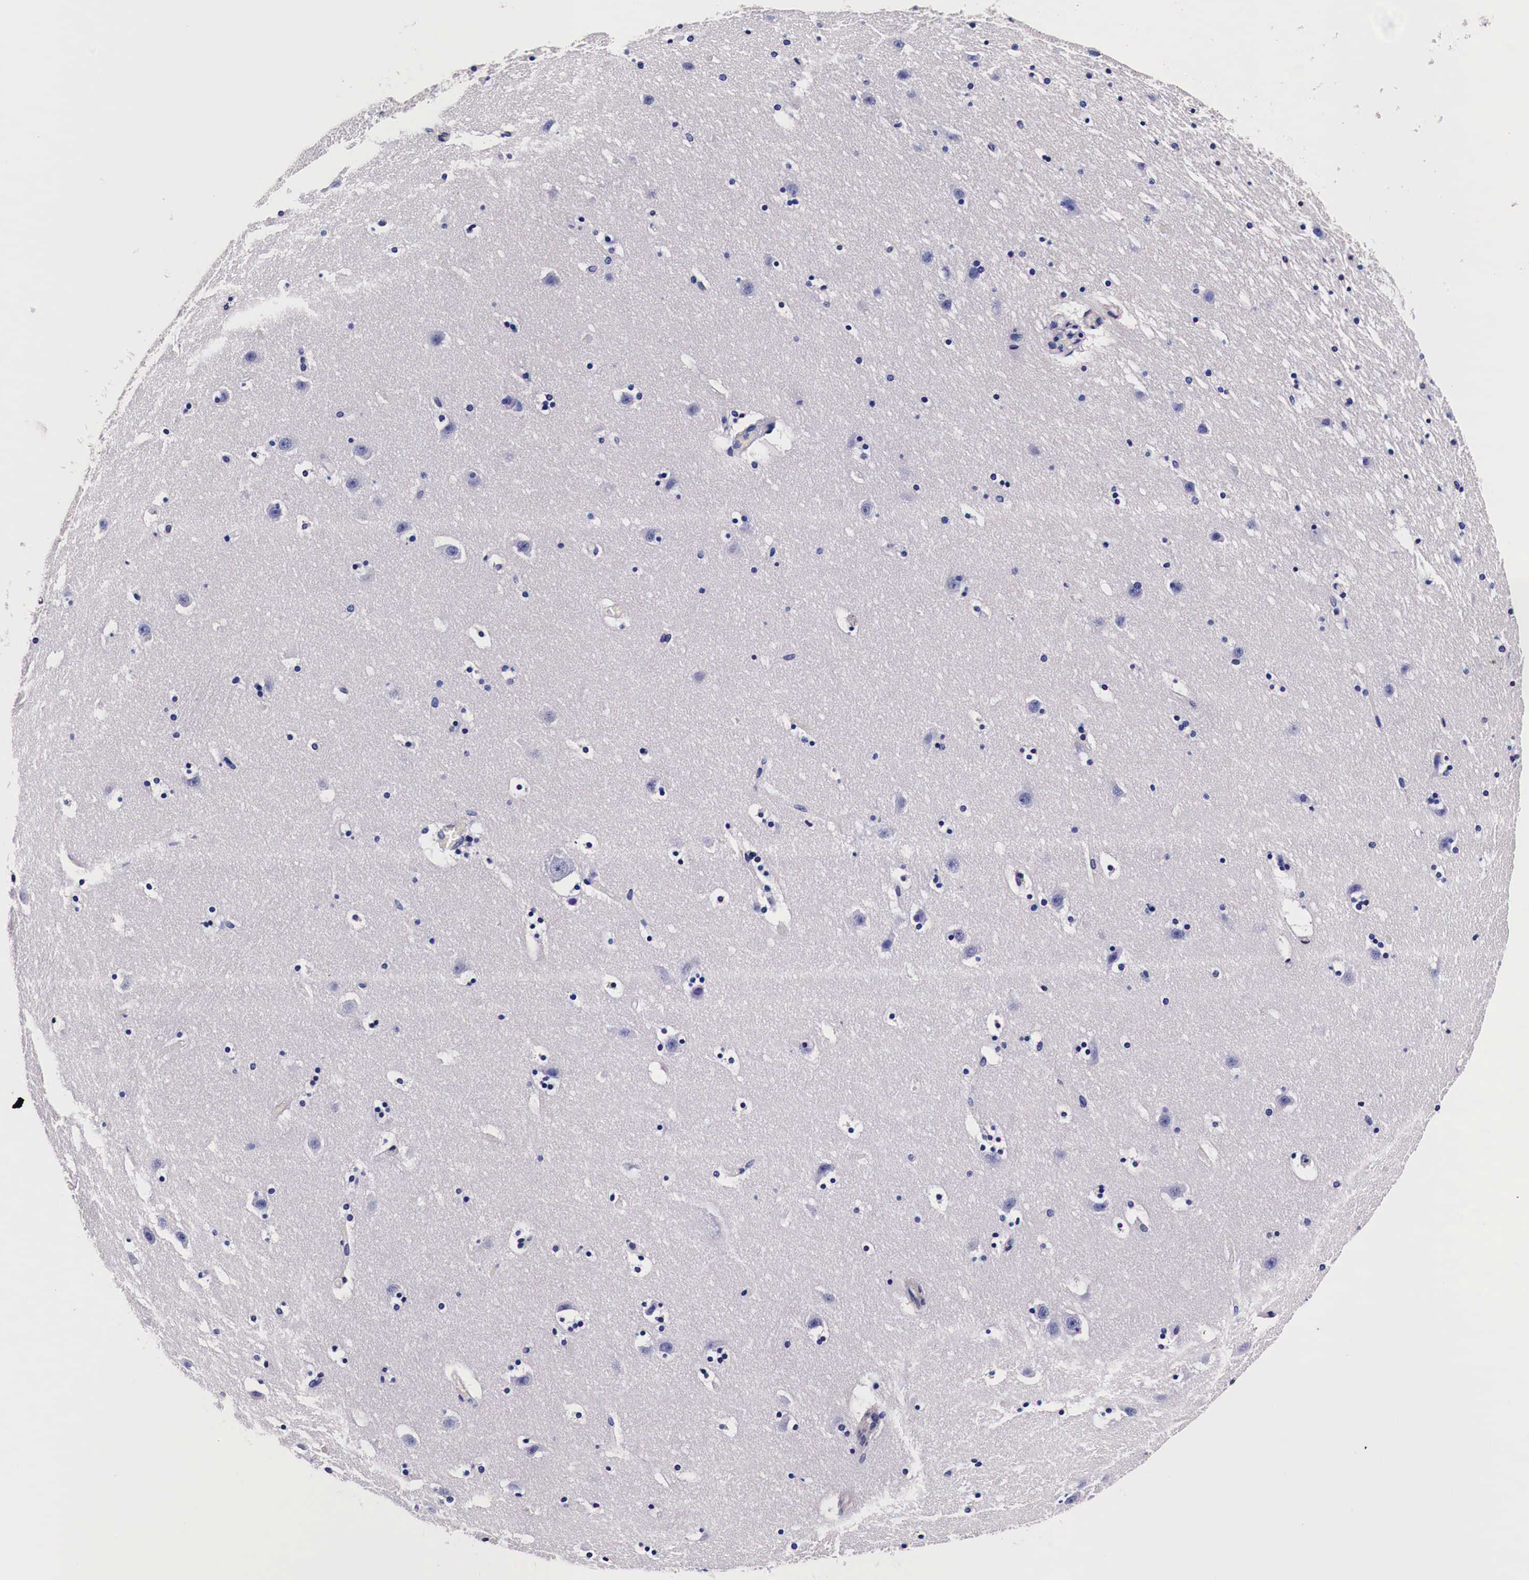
{"staining": {"intensity": "negative", "quantity": "none", "location": "none"}, "tissue": "caudate", "cell_type": "Glial cells", "image_type": "normal", "snomed": [{"axis": "morphology", "description": "Normal tissue, NOS"}, {"axis": "topography", "description": "Lateral ventricle wall"}], "caption": "High power microscopy image of an immunohistochemistry (IHC) image of normal caudate, revealing no significant staining in glial cells. The staining was performed using DAB to visualize the protein expression in brown, while the nuclei were stained in blue with hematoxylin (Magnification: 20x).", "gene": "HSPB1", "patient": {"sex": "male", "age": 45}}